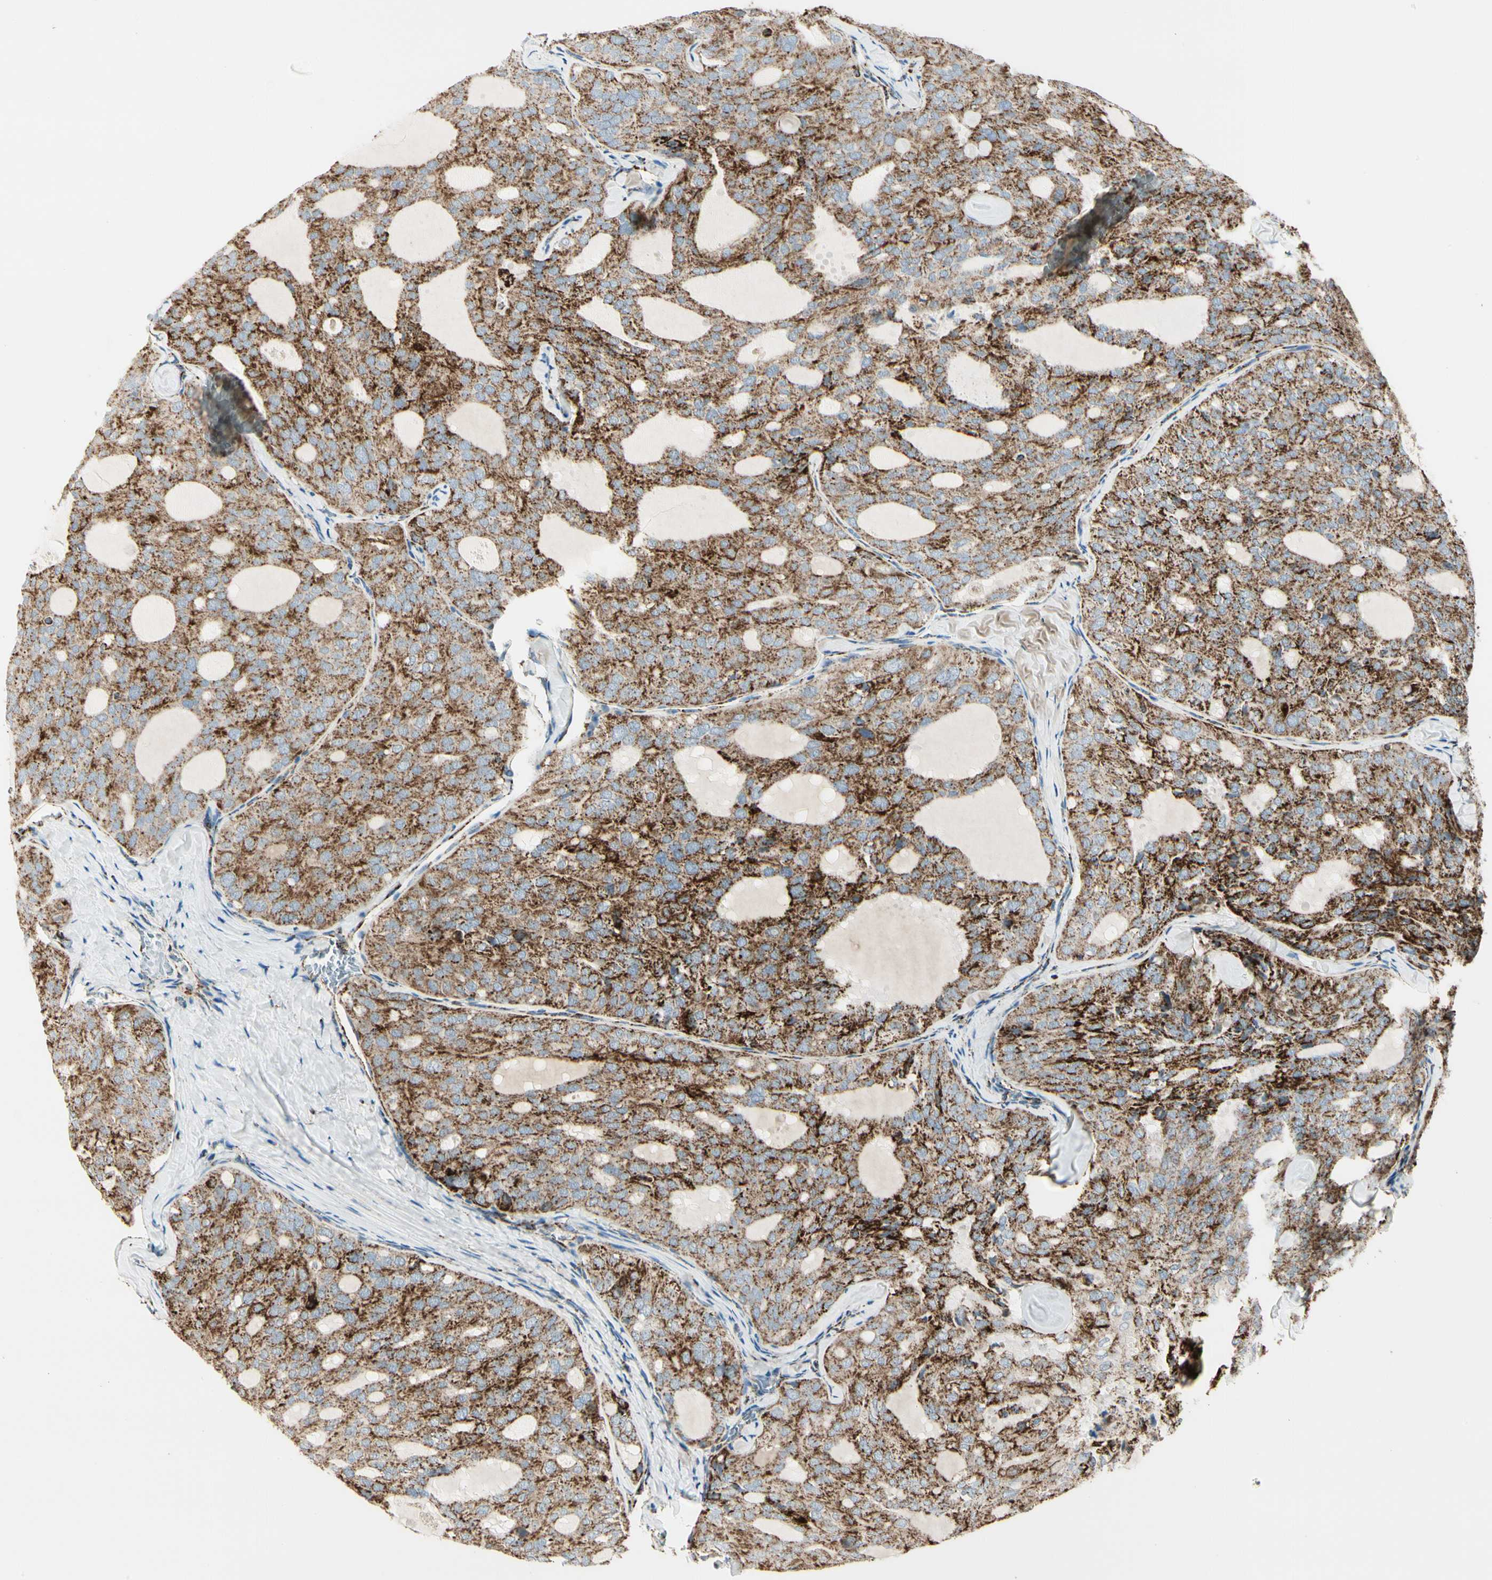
{"staining": {"intensity": "strong", "quantity": ">75%", "location": "cytoplasmic/membranous"}, "tissue": "thyroid cancer", "cell_type": "Tumor cells", "image_type": "cancer", "snomed": [{"axis": "morphology", "description": "Follicular adenoma carcinoma, NOS"}, {"axis": "topography", "description": "Thyroid gland"}], "caption": "High-power microscopy captured an immunohistochemistry image of follicular adenoma carcinoma (thyroid), revealing strong cytoplasmic/membranous expression in about >75% of tumor cells.", "gene": "ME2", "patient": {"sex": "male", "age": 75}}